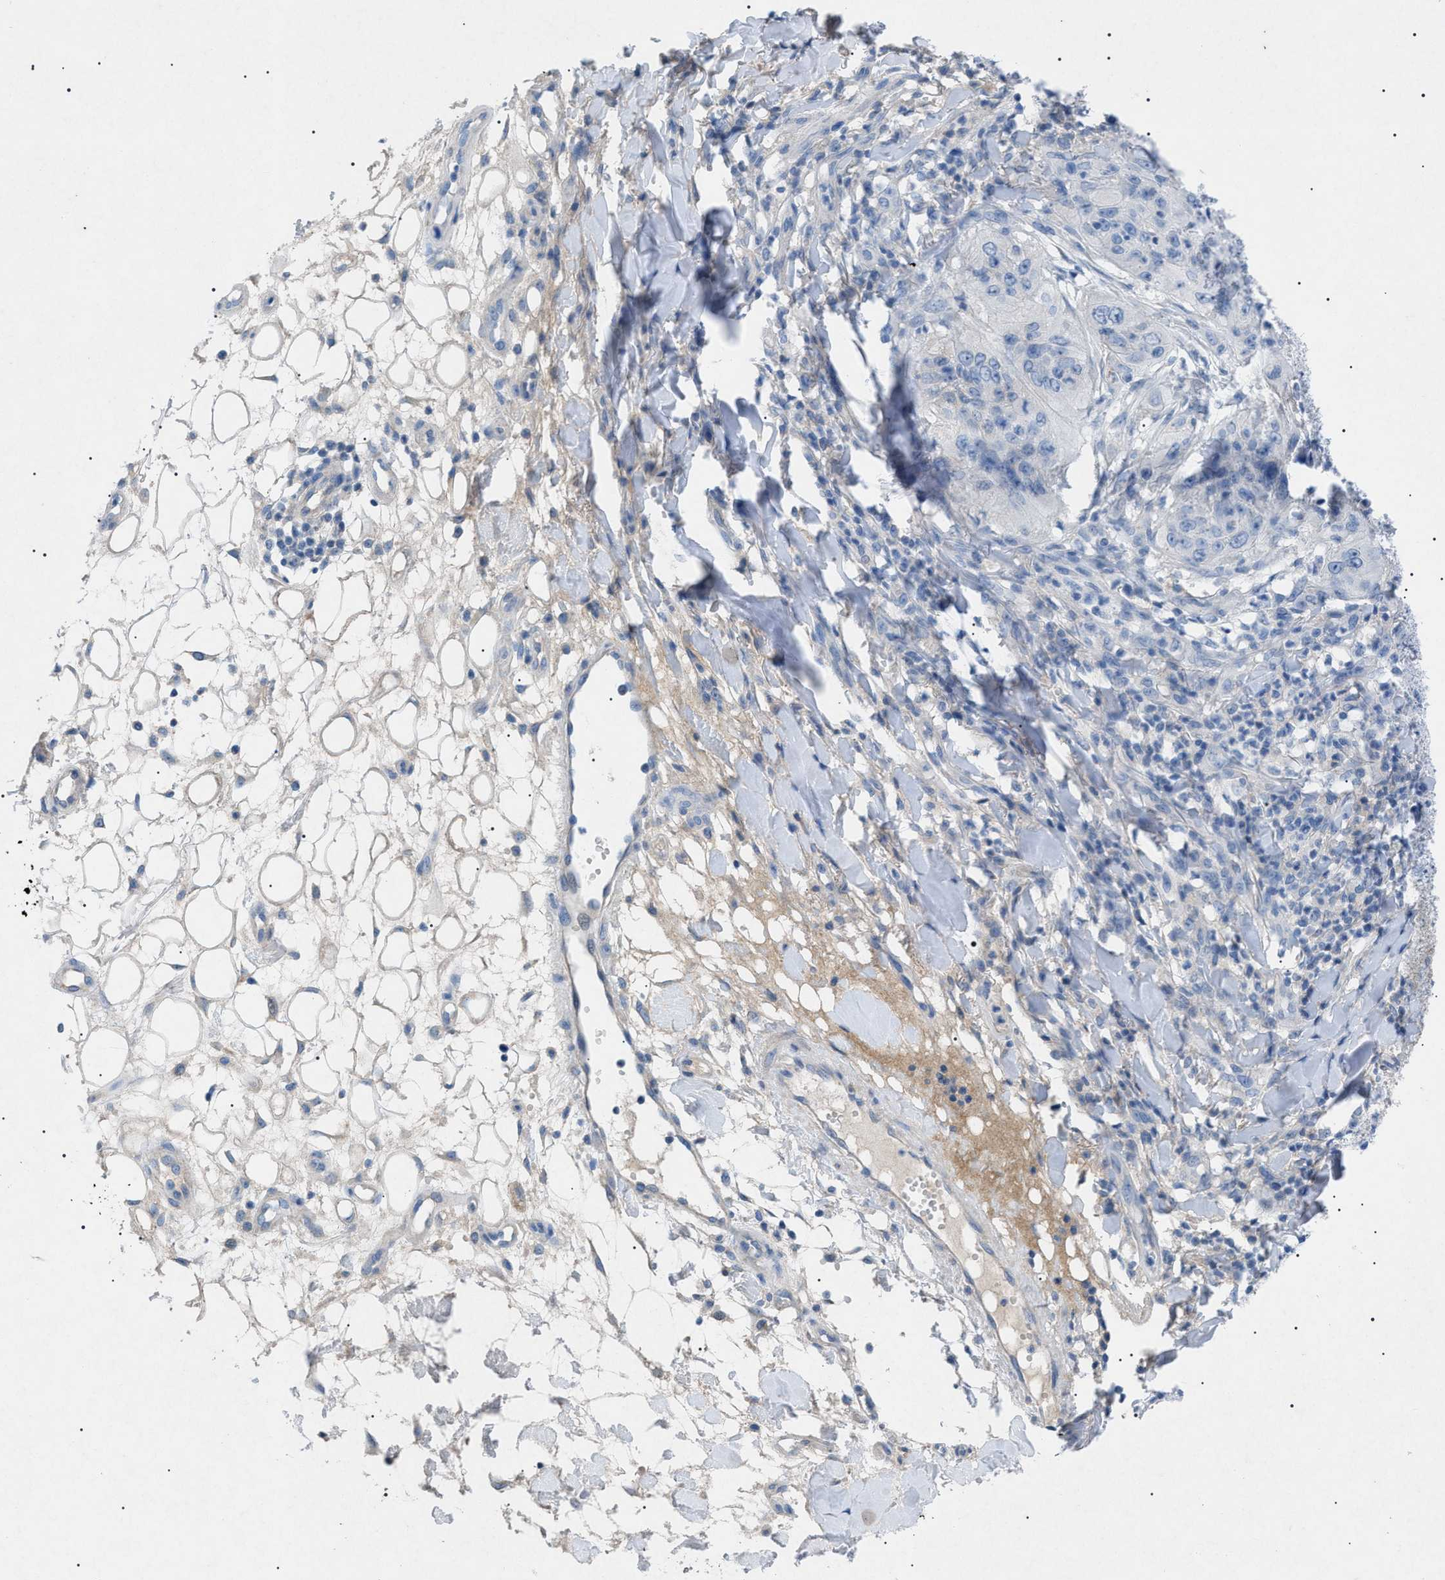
{"staining": {"intensity": "negative", "quantity": "none", "location": "none"}, "tissue": "skin cancer", "cell_type": "Tumor cells", "image_type": "cancer", "snomed": [{"axis": "morphology", "description": "Squamous cell carcinoma, NOS"}, {"axis": "topography", "description": "Skin"}], "caption": "Immunohistochemistry (IHC) micrograph of neoplastic tissue: skin cancer (squamous cell carcinoma) stained with DAB (3,3'-diaminobenzidine) shows no significant protein expression in tumor cells. (Stains: DAB immunohistochemistry (IHC) with hematoxylin counter stain, Microscopy: brightfield microscopy at high magnification).", "gene": "ADAMTS1", "patient": {"sex": "female", "age": 80}}